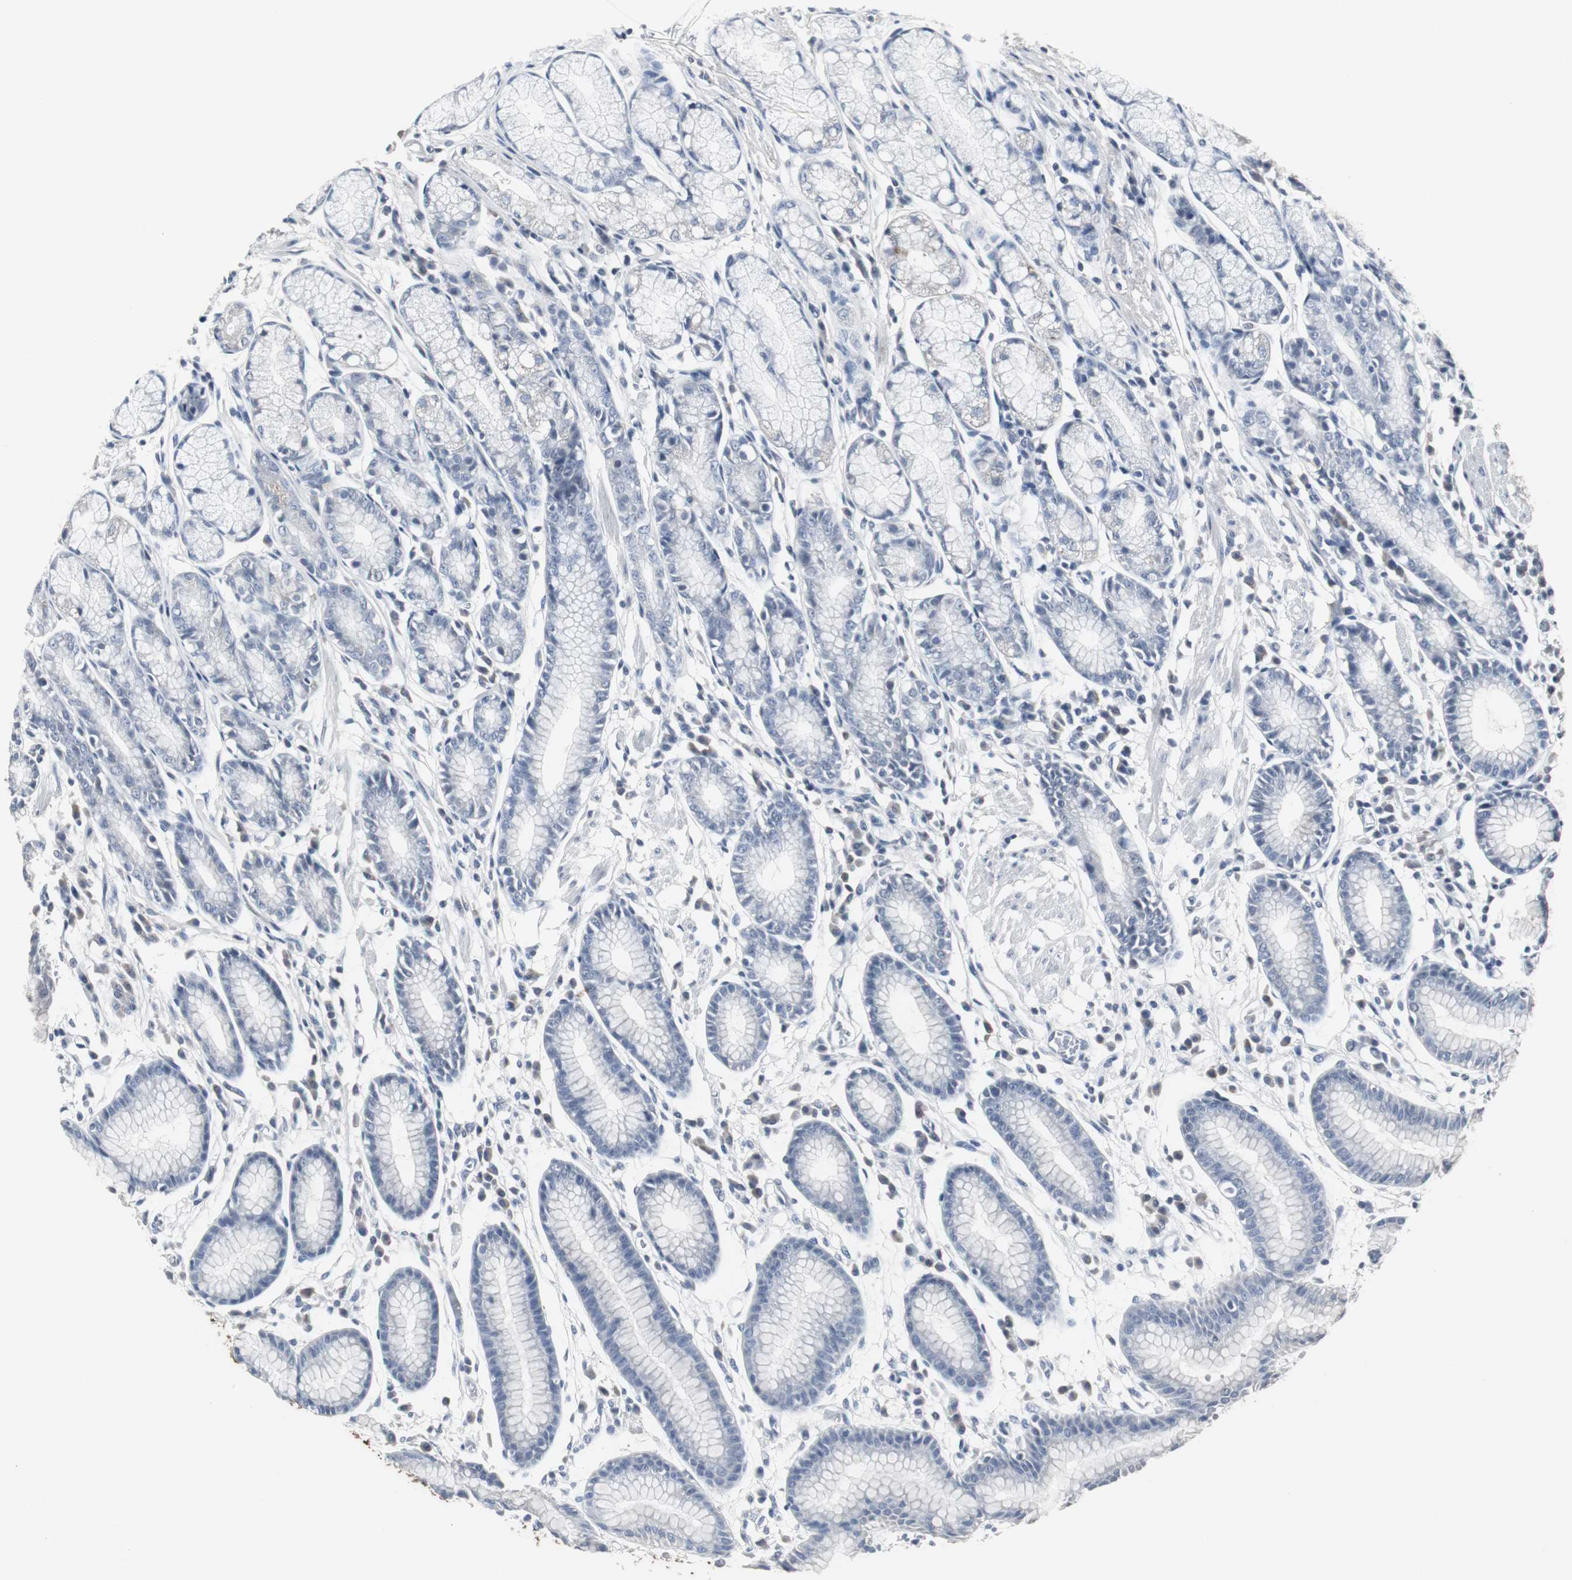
{"staining": {"intensity": "strong", "quantity": "<25%", "location": "cytoplasmic/membranous"}, "tissue": "stomach", "cell_type": "Glandular cells", "image_type": "normal", "snomed": [{"axis": "morphology", "description": "Normal tissue, NOS"}, {"axis": "morphology", "description": "Inflammation, NOS"}, {"axis": "topography", "description": "Stomach, lower"}], "caption": "Immunohistochemical staining of benign stomach demonstrates strong cytoplasmic/membranous protein staining in approximately <25% of glandular cells.", "gene": "ACAA1", "patient": {"sex": "male", "age": 59}}